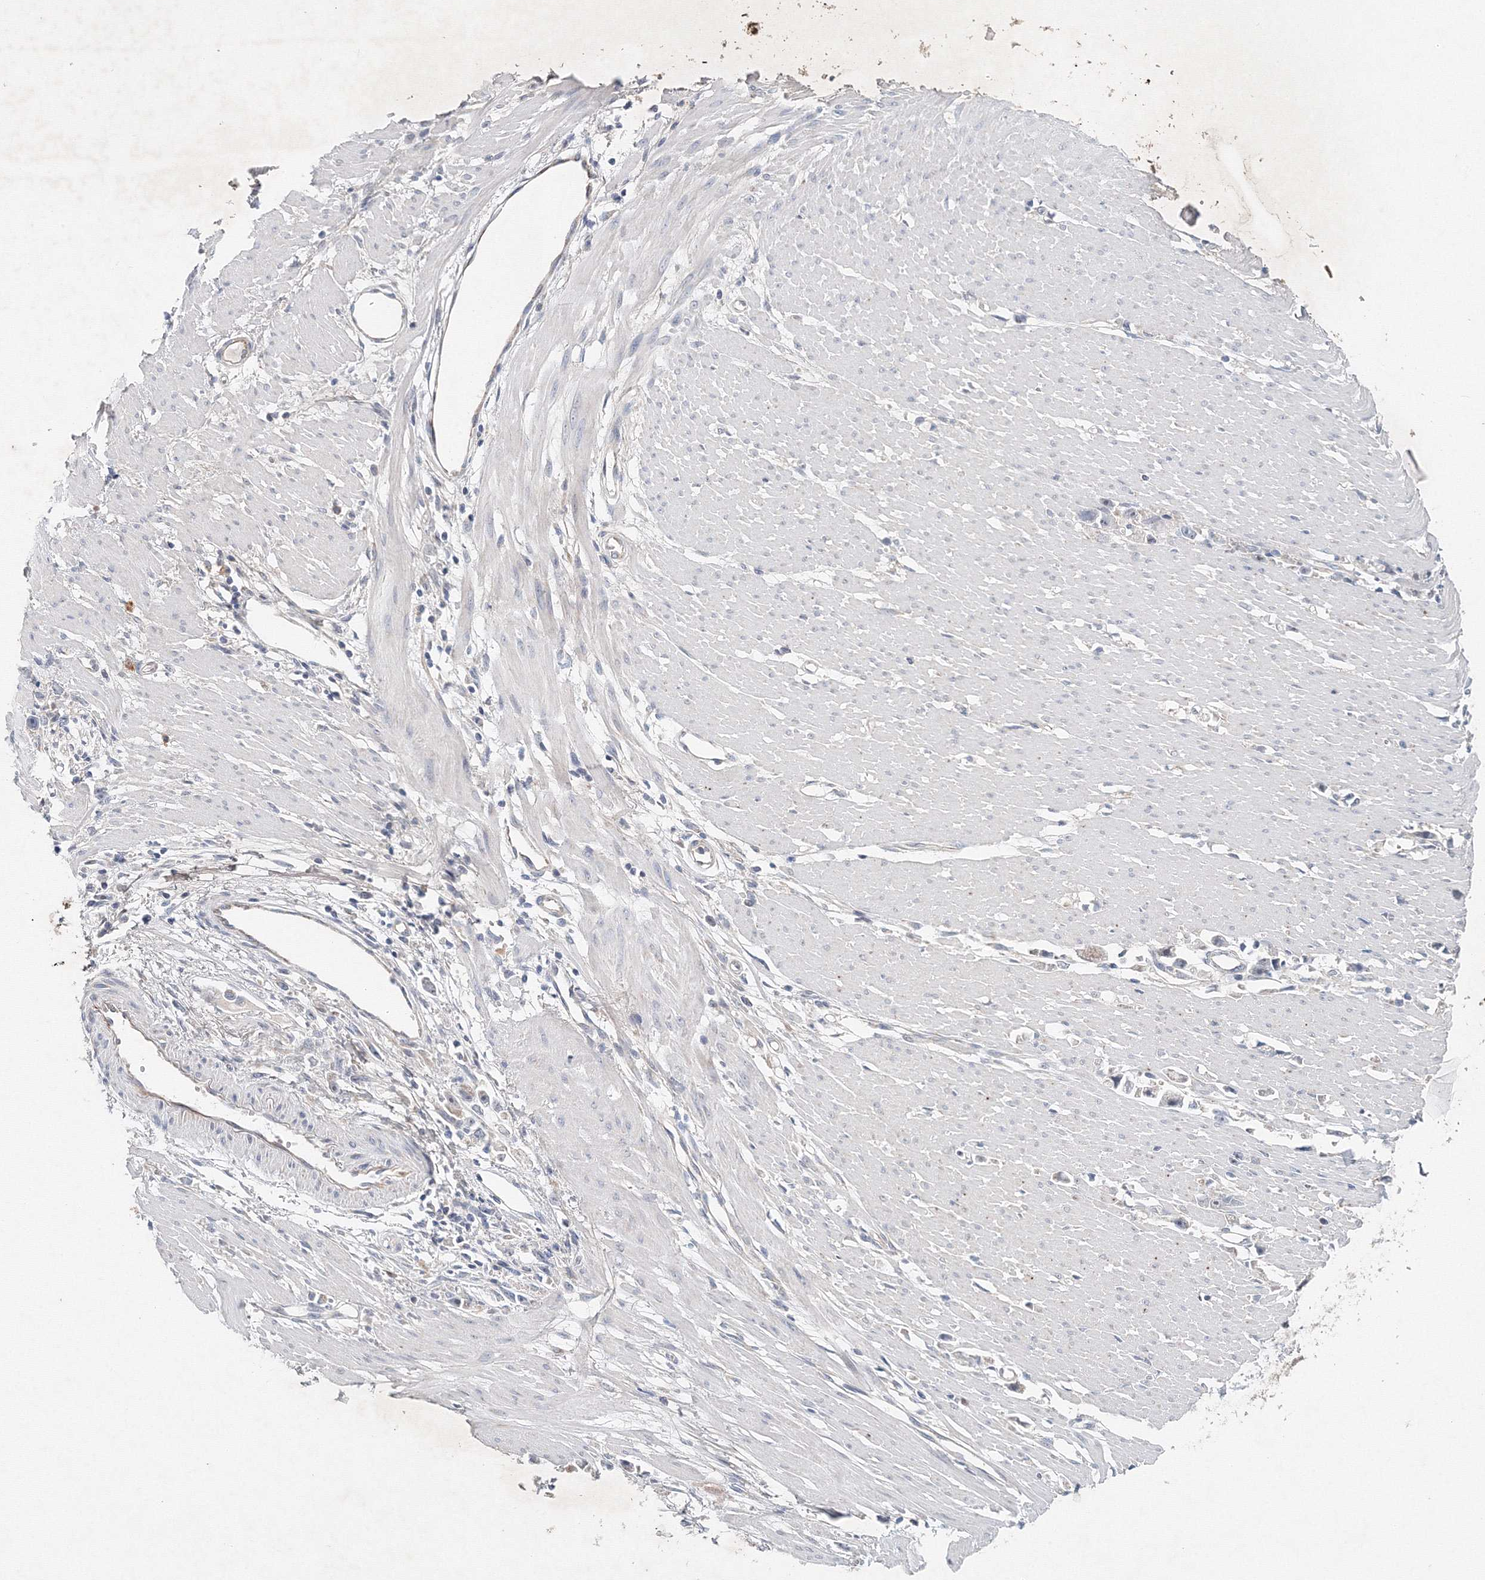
{"staining": {"intensity": "negative", "quantity": "none", "location": "none"}, "tissue": "stomach cancer", "cell_type": "Tumor cells", "image_type": "cancer", "snomed": [{"axis": "morphology", "description": "Adenocarcinoma, NOS"}, {"axis": "topography", "description": "Stomach"}], "caption": "Tumor cells are negative for brown protein staining in stomach adenocarcinoma. (Immunohistochemistry (ihc), brightfield microscopy, high magnification).", "gene": "WDR49", "patient": {"sex": "female", "age": 59}}